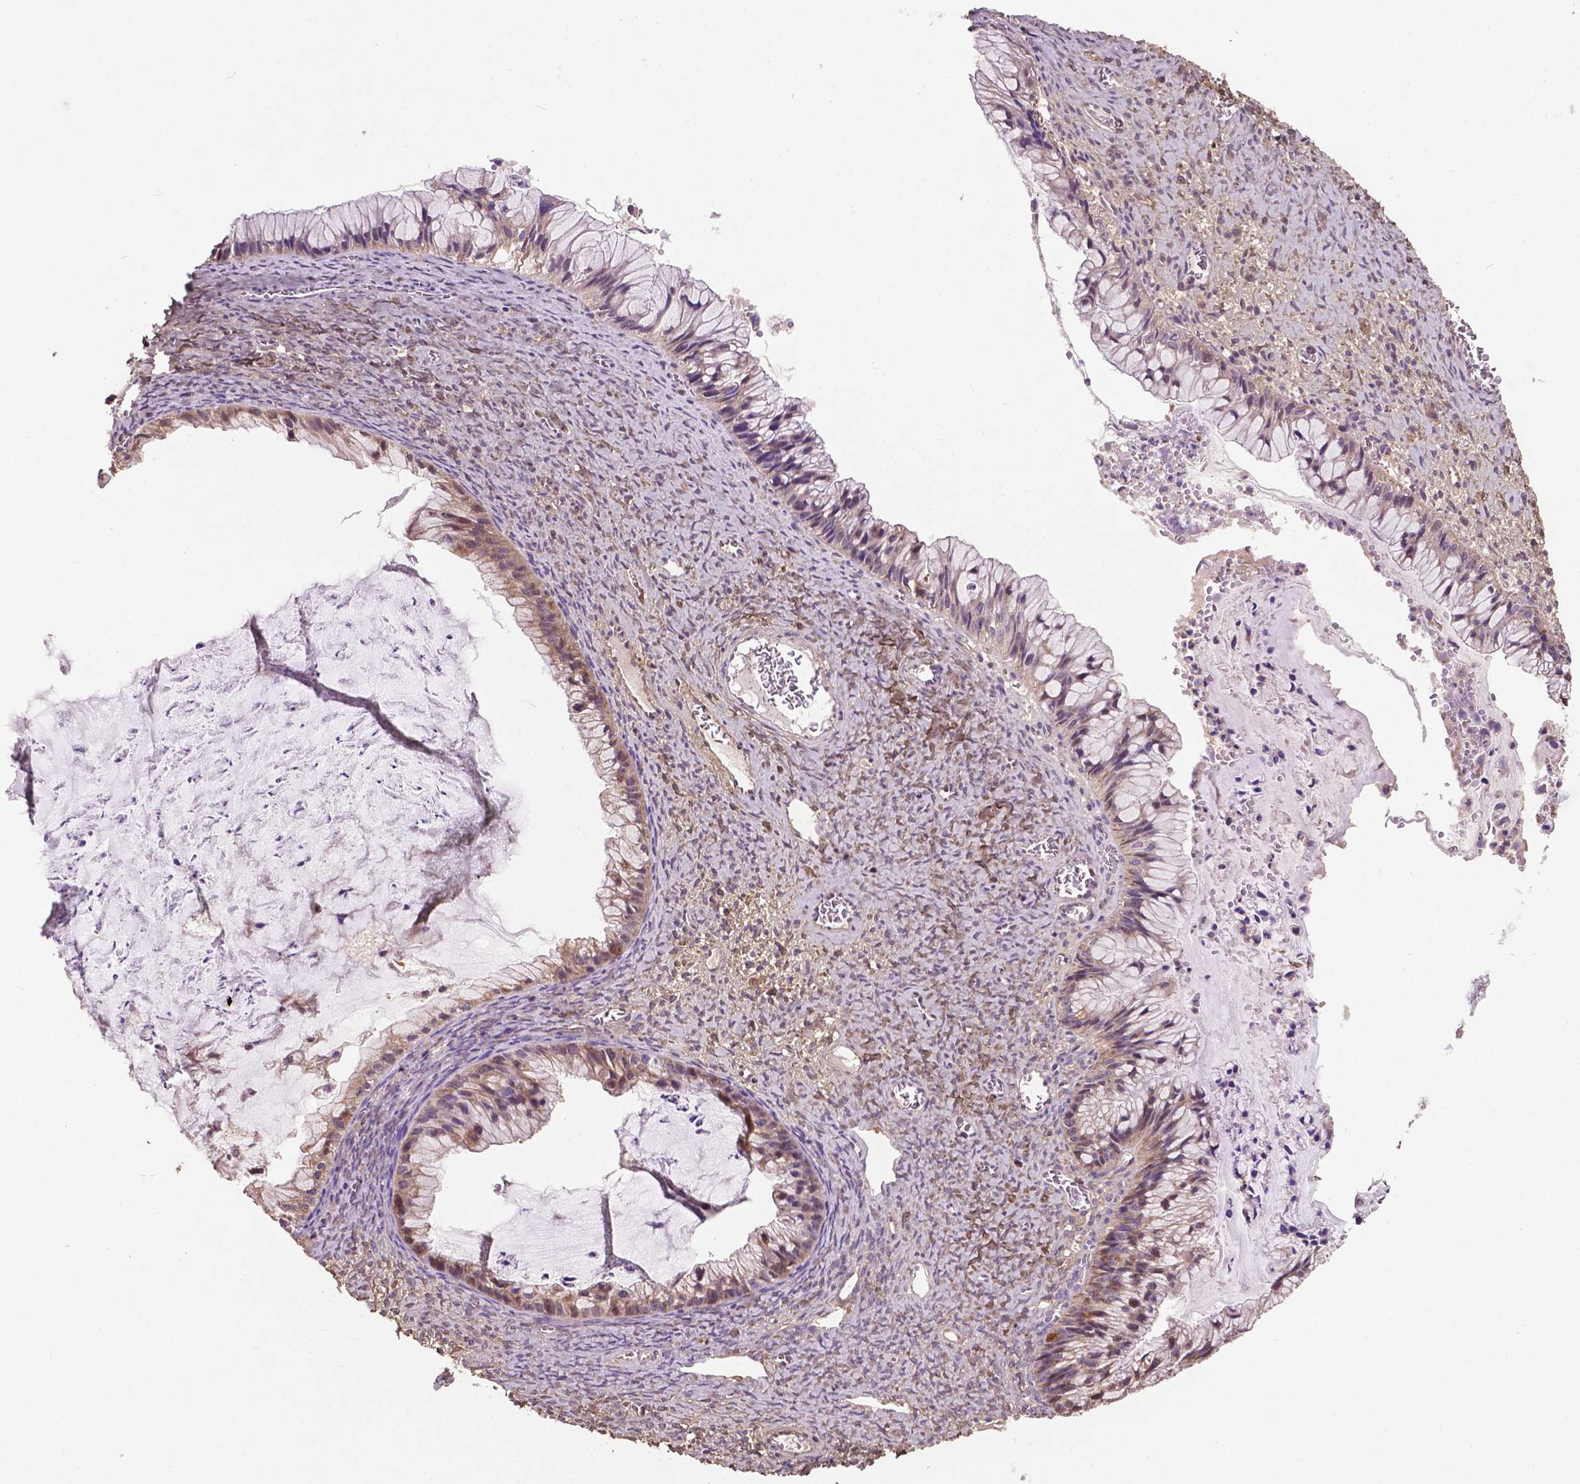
{"staining": {"intensity": "weak", "quantity": ">75%", "location": "cytoplasmic/membranous"}, "tissue": "ovarian cancer", "cell_type": "Tumor cells", "image_type": "cancer", "snomed": [{"axis": "morphology", "description": "Cystadenocarcinoma, mucinous, NOS"}, {"axis": "topography", "description": "Ovary"}], "caption": "Weak cytoplasmic/membranous positivity is seen in approximately >75% of tumor cells in ovarian cancer.", "gene": "GJA9", "patient": {"sex": "female", "age": 72}}